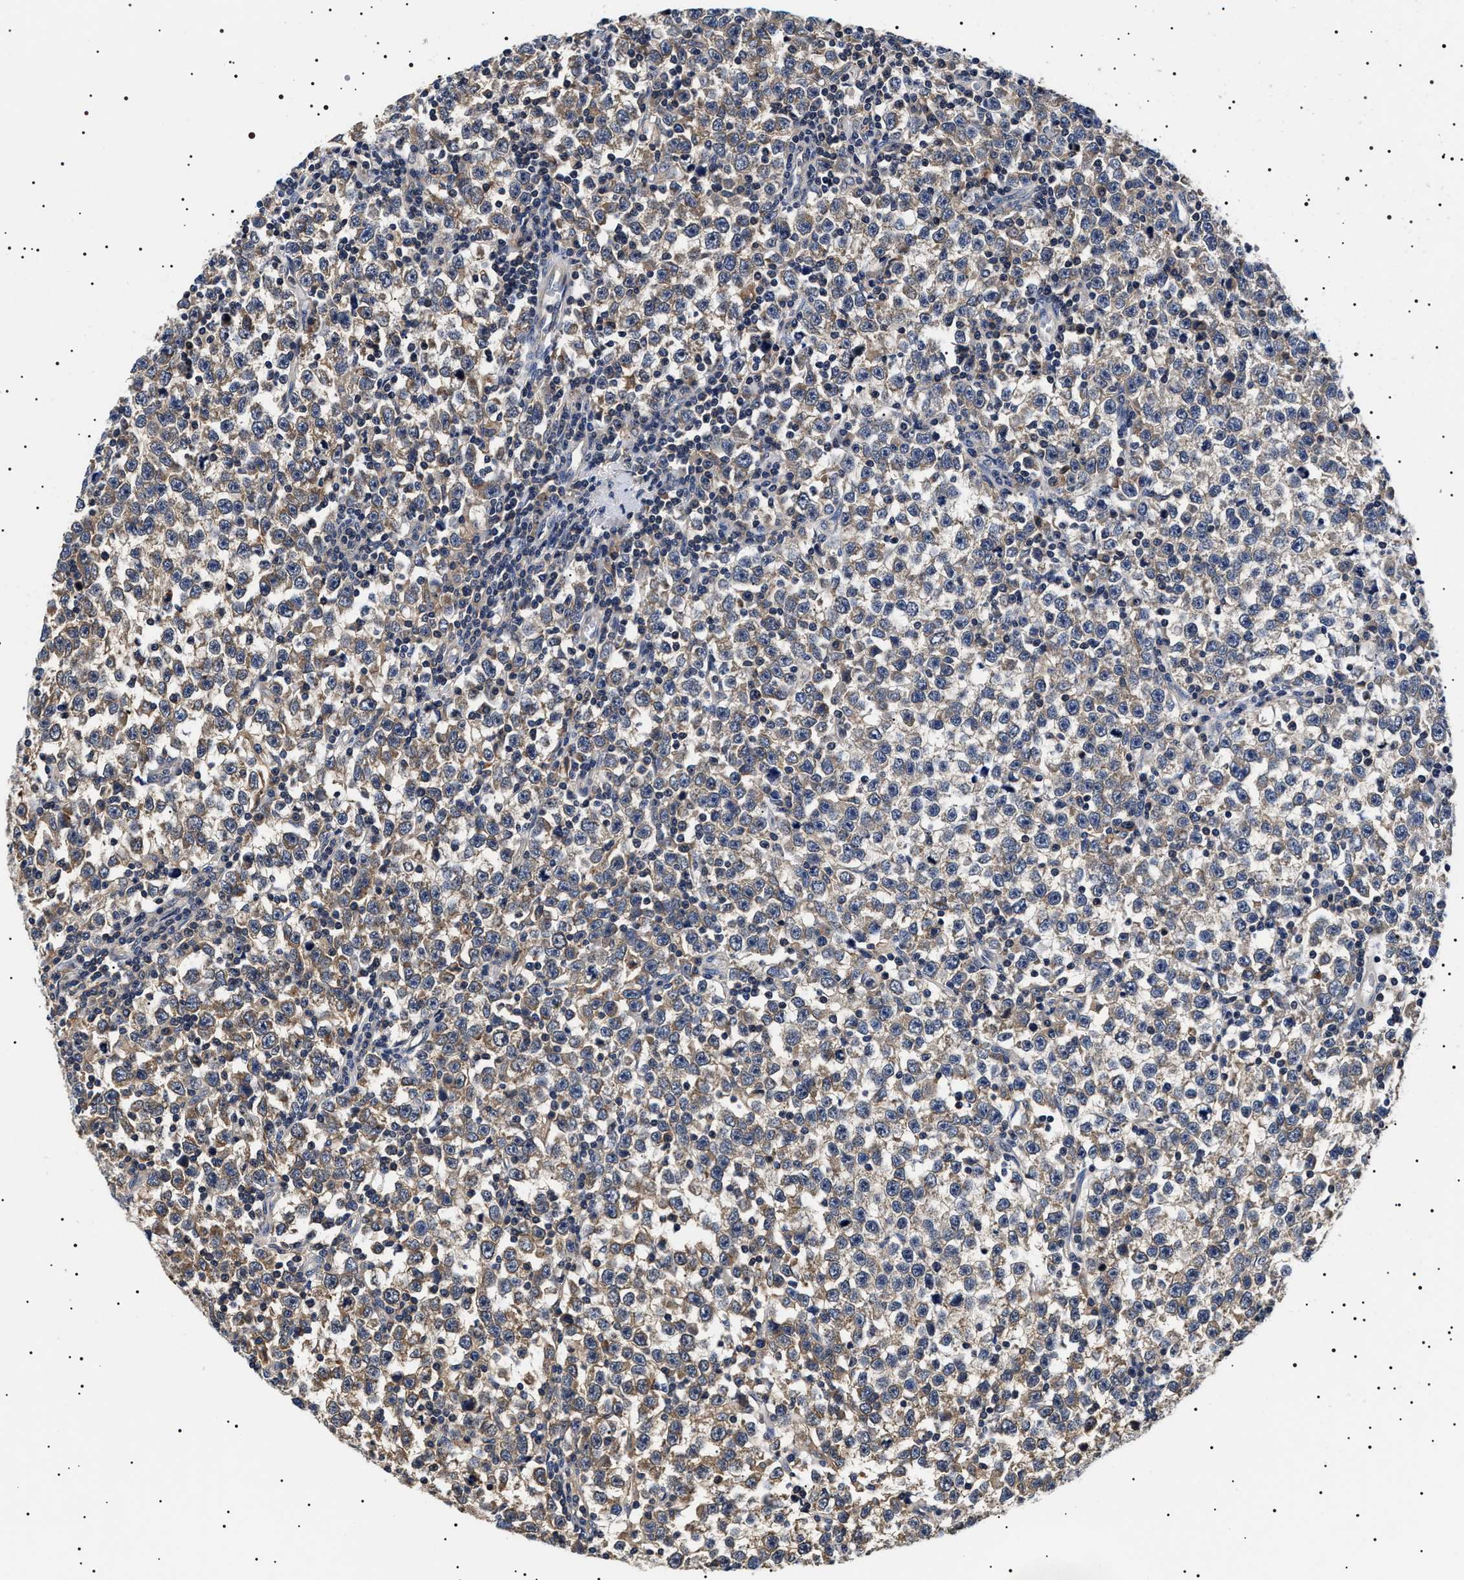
{"staining": {"intensity": "weak", "quantity": "25%-75%", "location": "cytoplasmic/membranous"}, "tissue": "testis cancer", "cell_type": "Tumor cells", "image_type": "cancer", "snomed": [{"axis": "morphology", "description": "Seminoma, NOS"}, {"axis": "topography", "description": "Testis"}], "caption": "Tumor cells reveal weak cytoplasmic/membranous expression in about 25%-75% of cells in seminoma (testis). Nuclei are stained in blue.", "gene": "SLC4A7", "patient": {"sex": "male", "age": 43}}